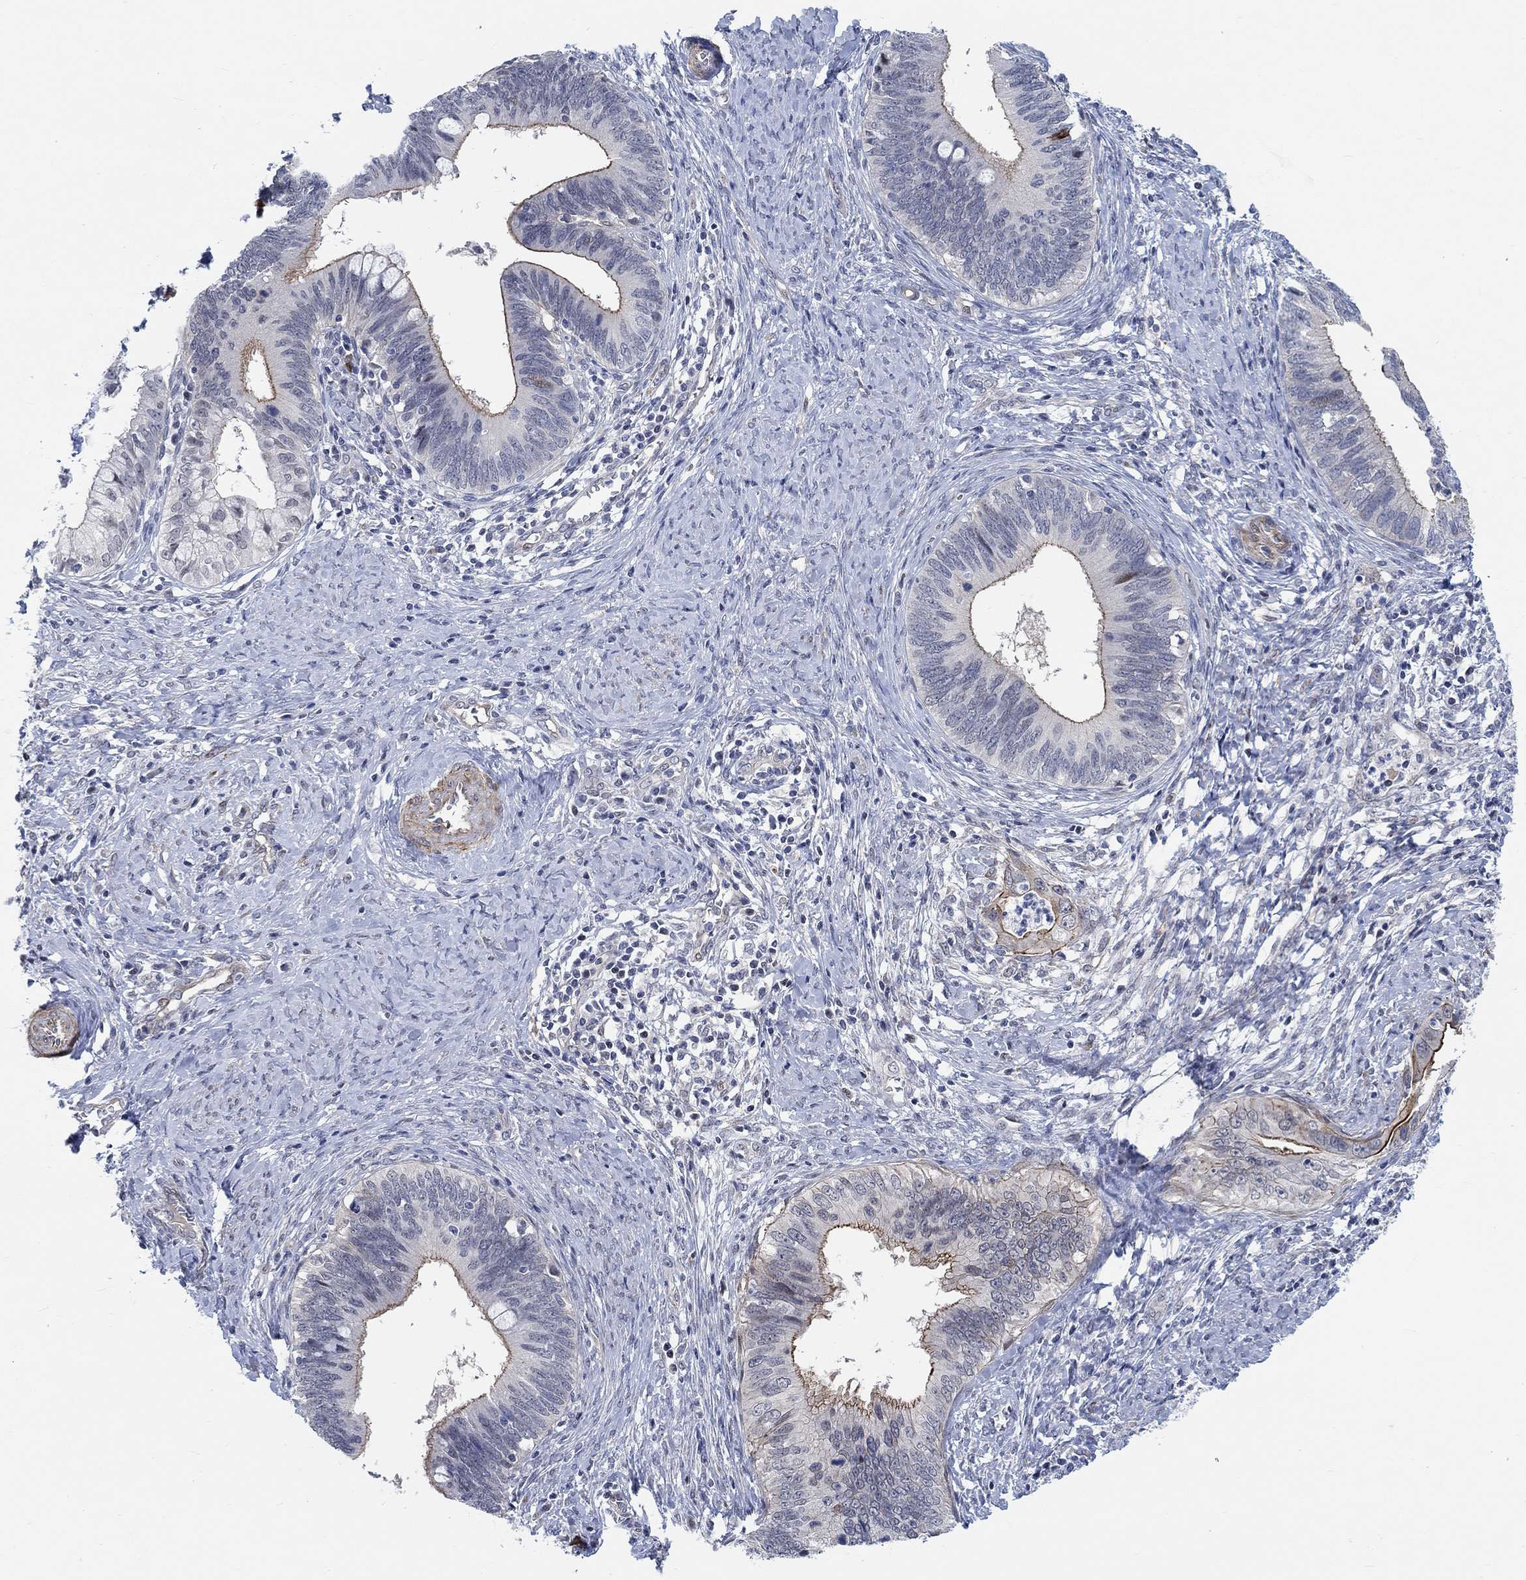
{"staining": {"intensity": "moderate", "quantity": "<25%", "location": "cytoplasmic/membranous"}, "tissue": "cervical cancer", "cell_type": "Tumor cells", "image_type": "cancer", "snomed": [{"axis": "morphology", "description": "Adenocarcinoma, NOS"}, {"axis": "topography", "description": "Cervix"}], "caption": "Immunohistochemical staining of cervical cancer (adenocarcinoma) shows low levels of moderate cytoplasmic/membranous protein positivity in approximately <25% of tumor cells.", "gene": "KCNH8", "patient": {"sex": "female", "age": 42}}